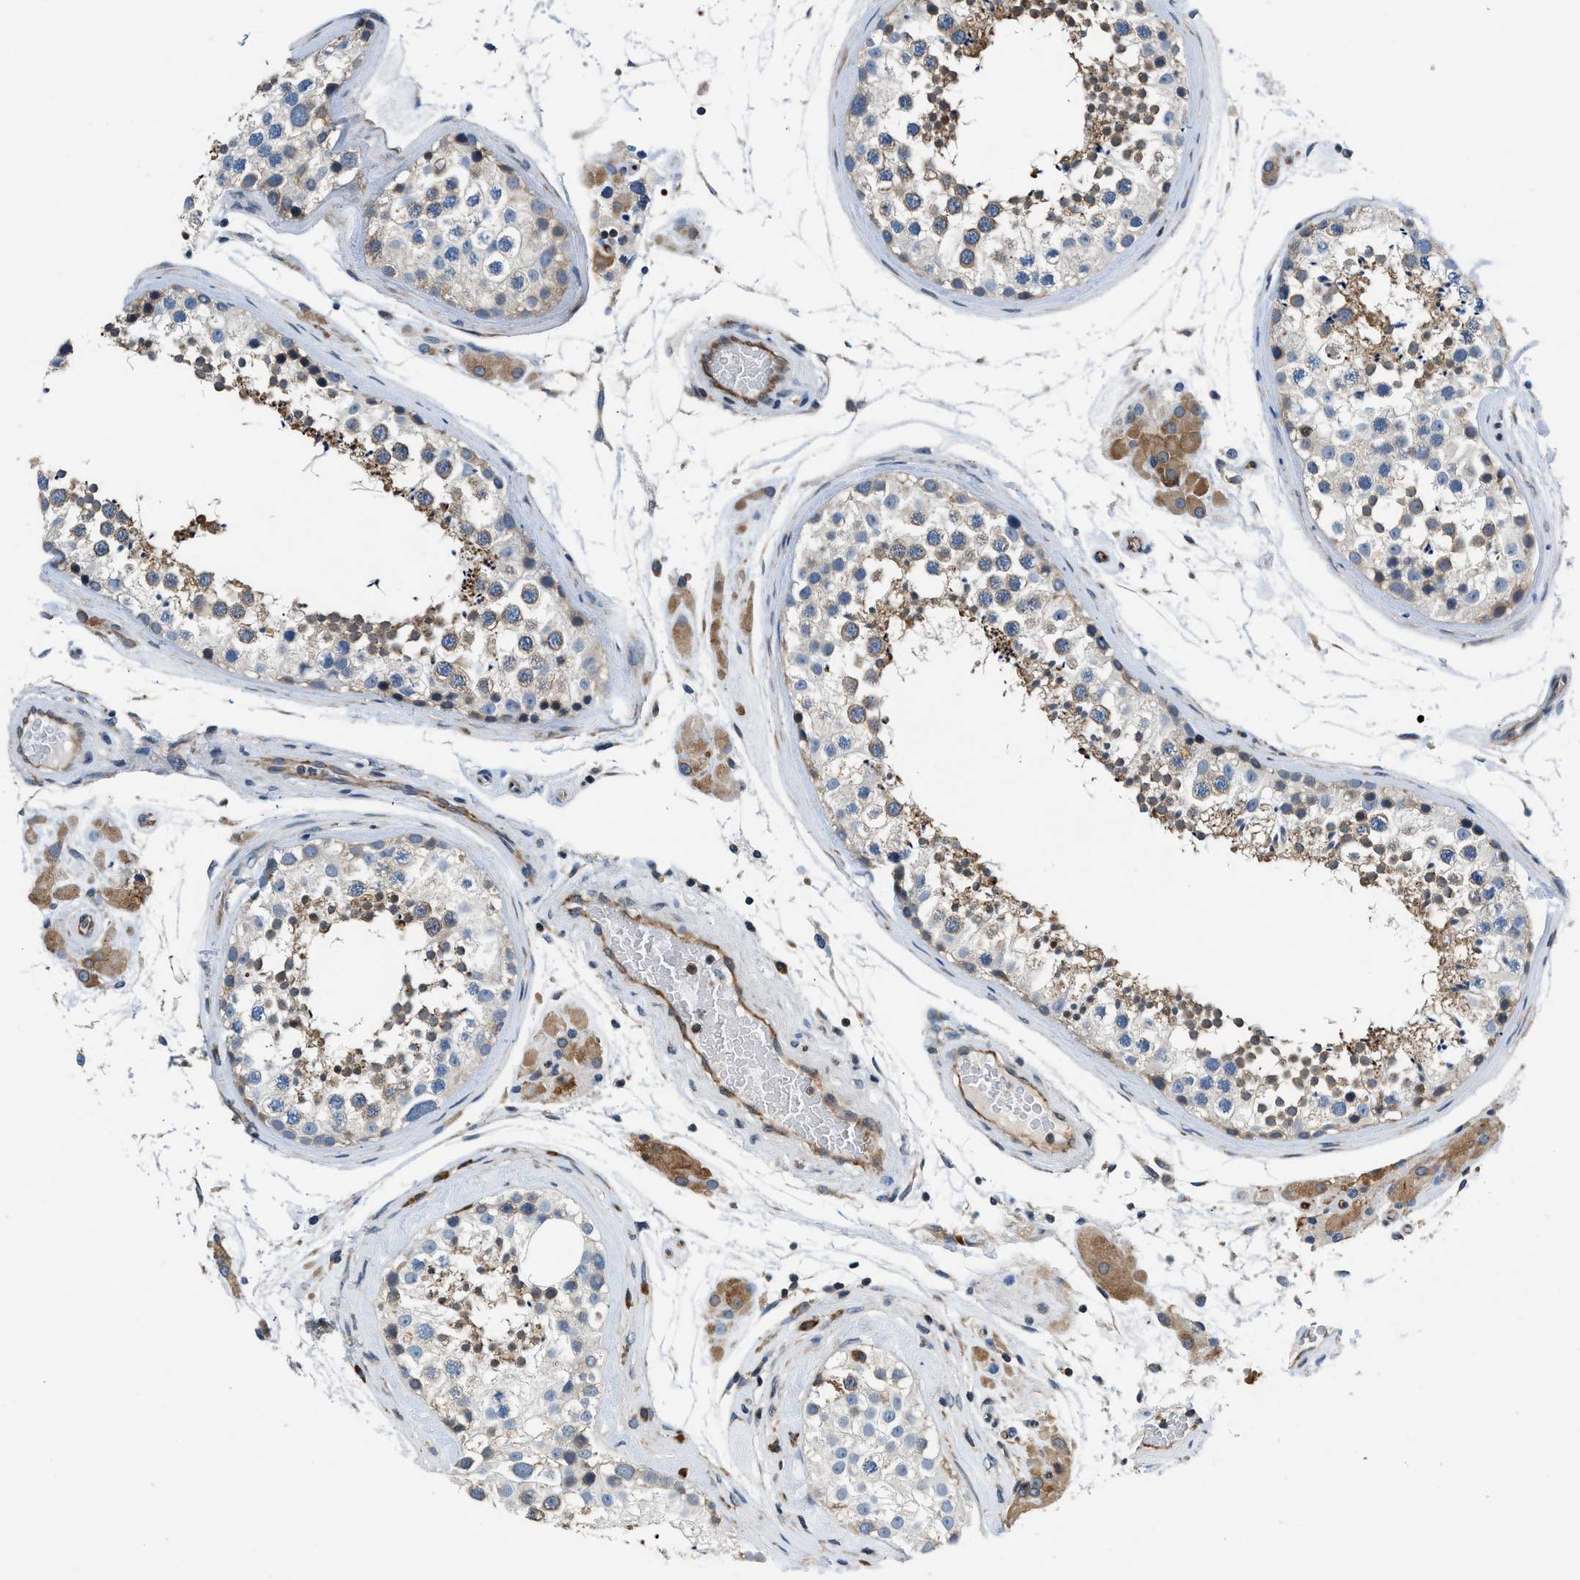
{"staining": {"intensity": "weak", "quantity": "<25%", "location": "cytoplasmic/membranous"}, "tissue": "testis", "cell_type": "Cells in seminiferous ducts", "image_type": "normal", "snomed": [{"axis": "morphology", "description": "Normal tissue, NOS"}, {"axis": "topography", "description": "Testis"}], "caption": "Immunohistochemical staining of normal testis shows no significant staining in cells in seminiferous ducts. Brightfield microscopy of IHC stained with DAB (3,3'-diaminobenzidine) (brown) and hematoxylin (blue), captured at high magnification.", "gene": "PA2G4", "patient": {"sex": "male", "age": 46}}